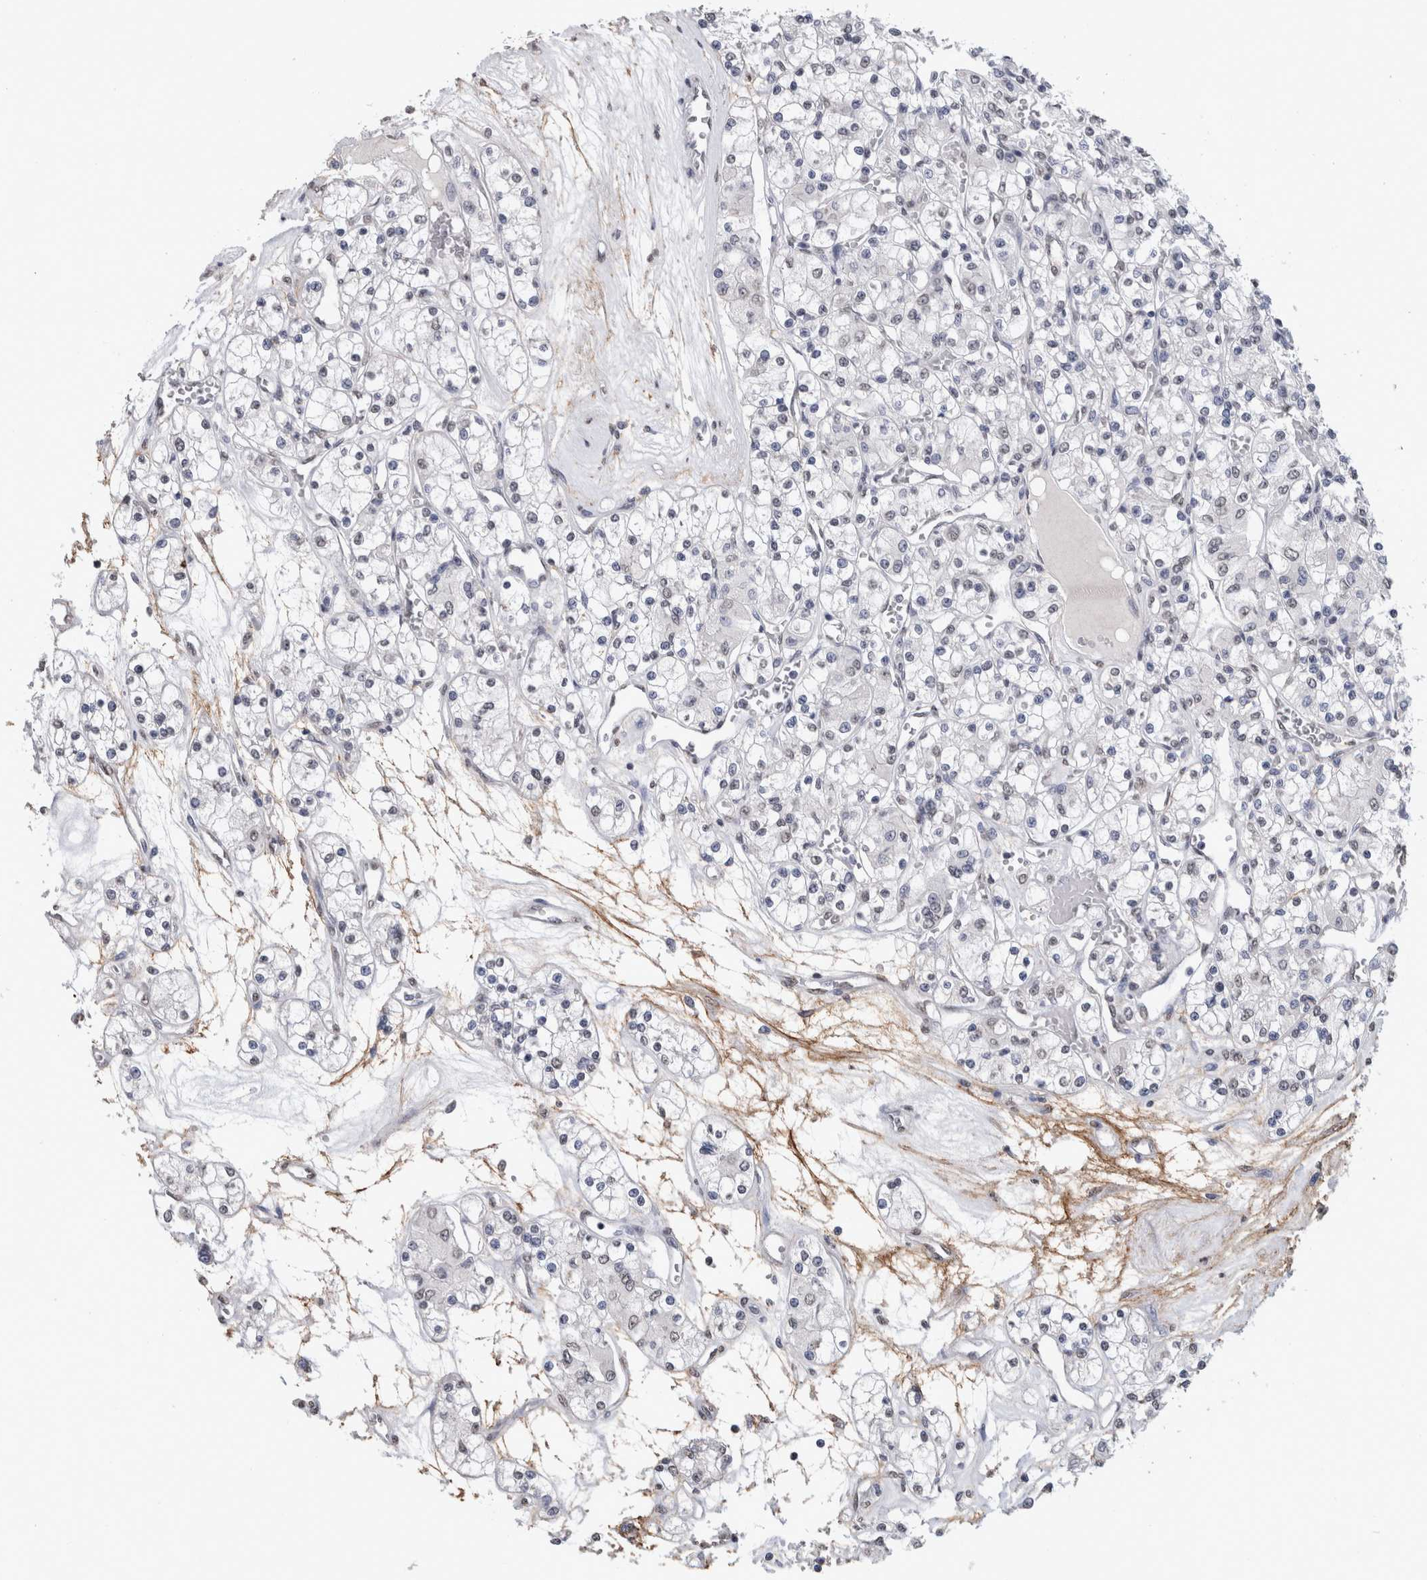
{"staining": {"intensity": "negative", "quantity": "none", "location": "none"}, "tissue": "renal cancer", "cell_type": "Tumor cells", "image_type": "cancer", "snomed": [{"axis": "morphology", "description": "Adenocarcinoma, NOS"}, {"axis": "topography", "description": "Kidney"}], "caption": "A micrograph of renal cancer (adenocarcinoma) stained for a protein exhibits no brown staining in tumor cells.", "gene": "LTBP1", "patient": {"sex": "female", "age": 59}}